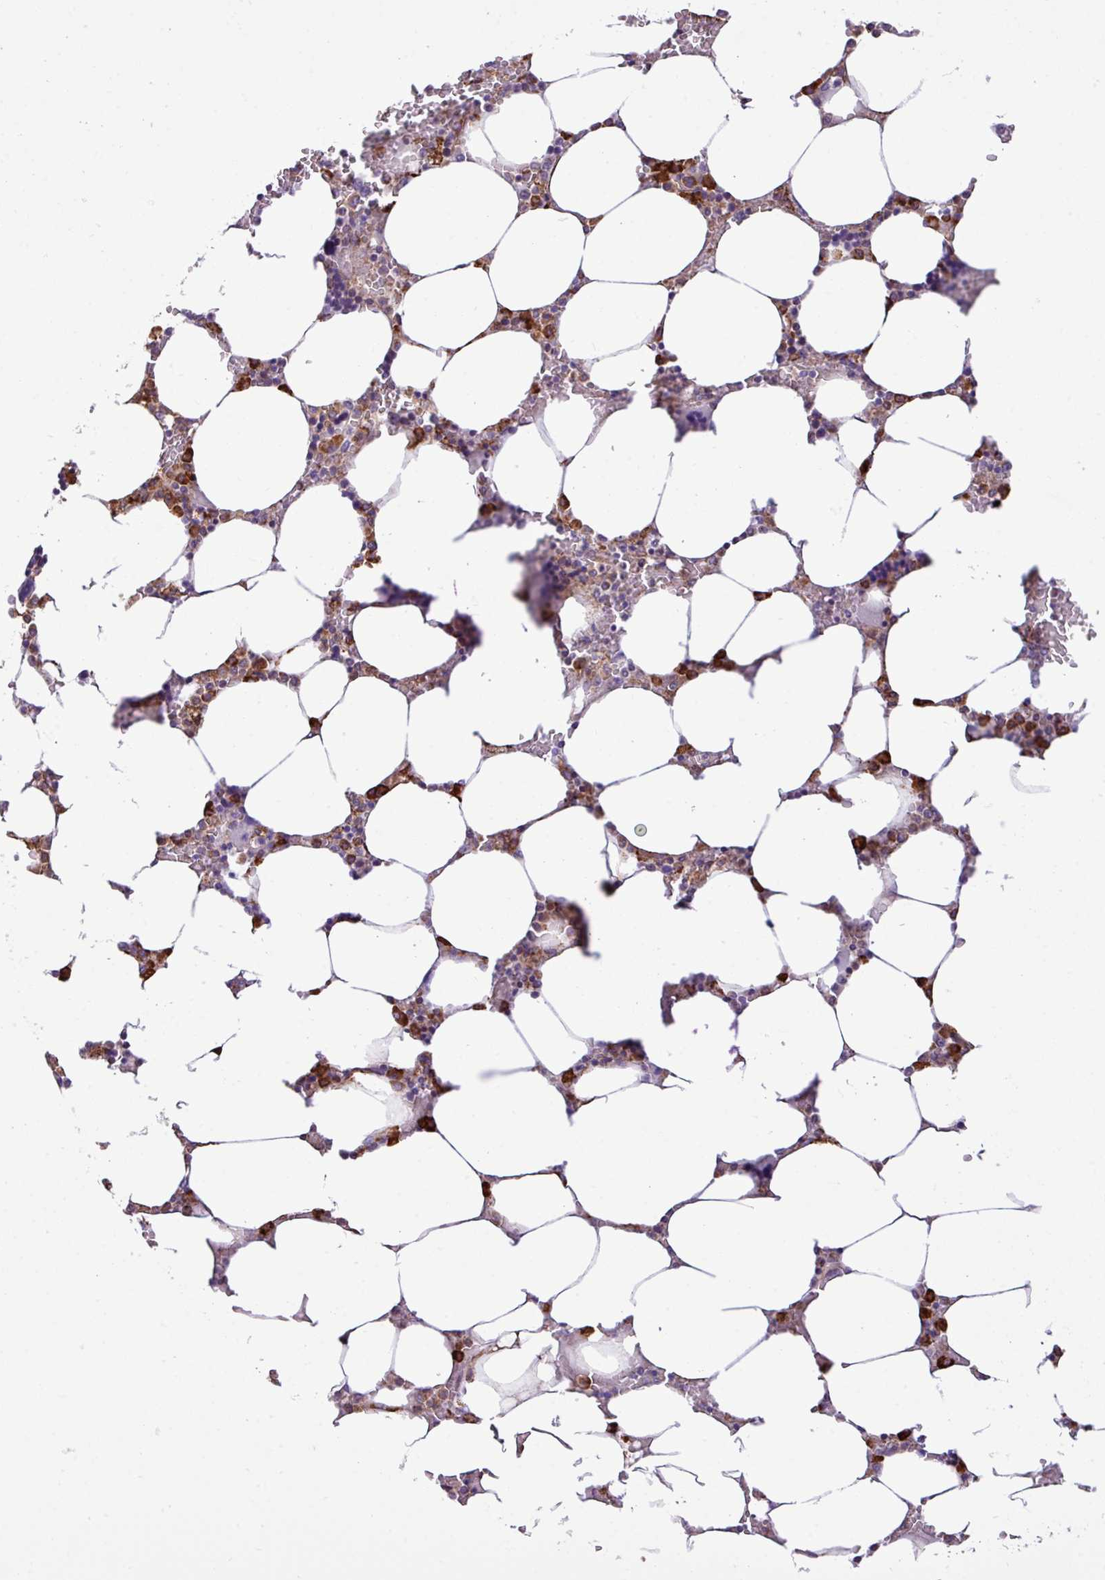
{"staining": {"intensity": "strong", "quantity": "25%-75%", "location": "cytoplasmic/membranous"}, "tissue": "bone marrow", "cell_type": "Hematopoietic cells", "image_type": "normal", "snomed": [{"axis": "morphology", "description": "Normal tissue, NOS"}, {"axis": "topography", "description": "Bone marrow"}], "caption": "Immunohistochemical staining of unremarkable human bone marrow shows 25%-75% levels of strong cytoplasmic/membranous protein expression in approximately 25%-75% of hematopoietic cells. The staining was performed using DAB, with brown indicating positive protein expression. Nuclei are stained blue with hematoxylin.", "gene": "ZSCAN5A", "patient": {"sex": "male", "age": 64}}